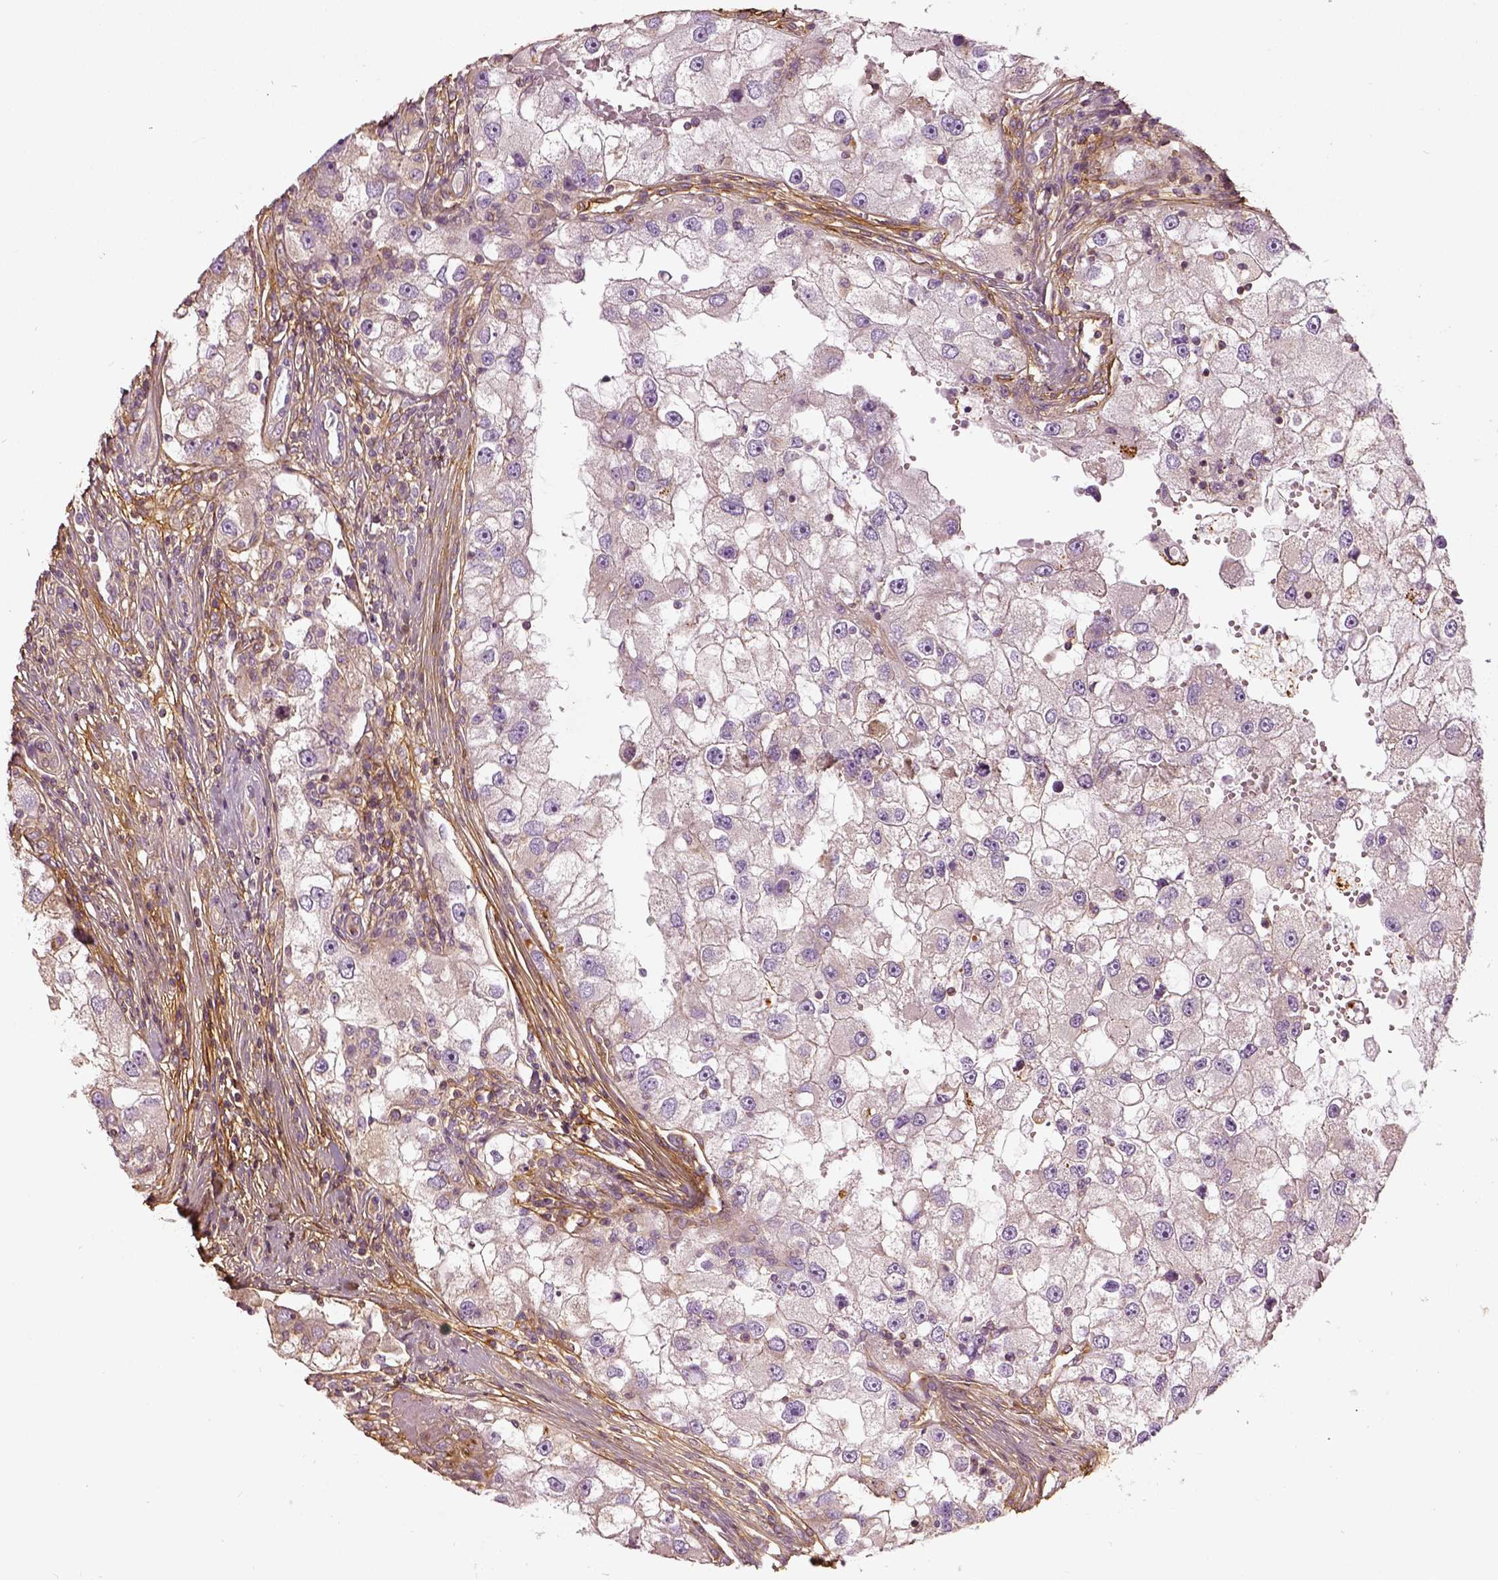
{"staining": {"intensity": "negative", "quantity": "none", "location": "none"}, "tissue": "renal cancer", "cell_type": "Tumor cells", "image_type": "cancer", "snomed": [{"axis": "morphology", "description": "Adenocarcinoma, NOS"}, {"axis": "topography", "description": "Kidney"}], "caption": "DAB (3,3'-diaminobenzidine) immunohistochemical staining of human renal cancer (adenocarcinoma) exhibits no significant expression in tumor cells.", "gene": "COL6A2", "patient": {"sex": "male", "age": 63}}